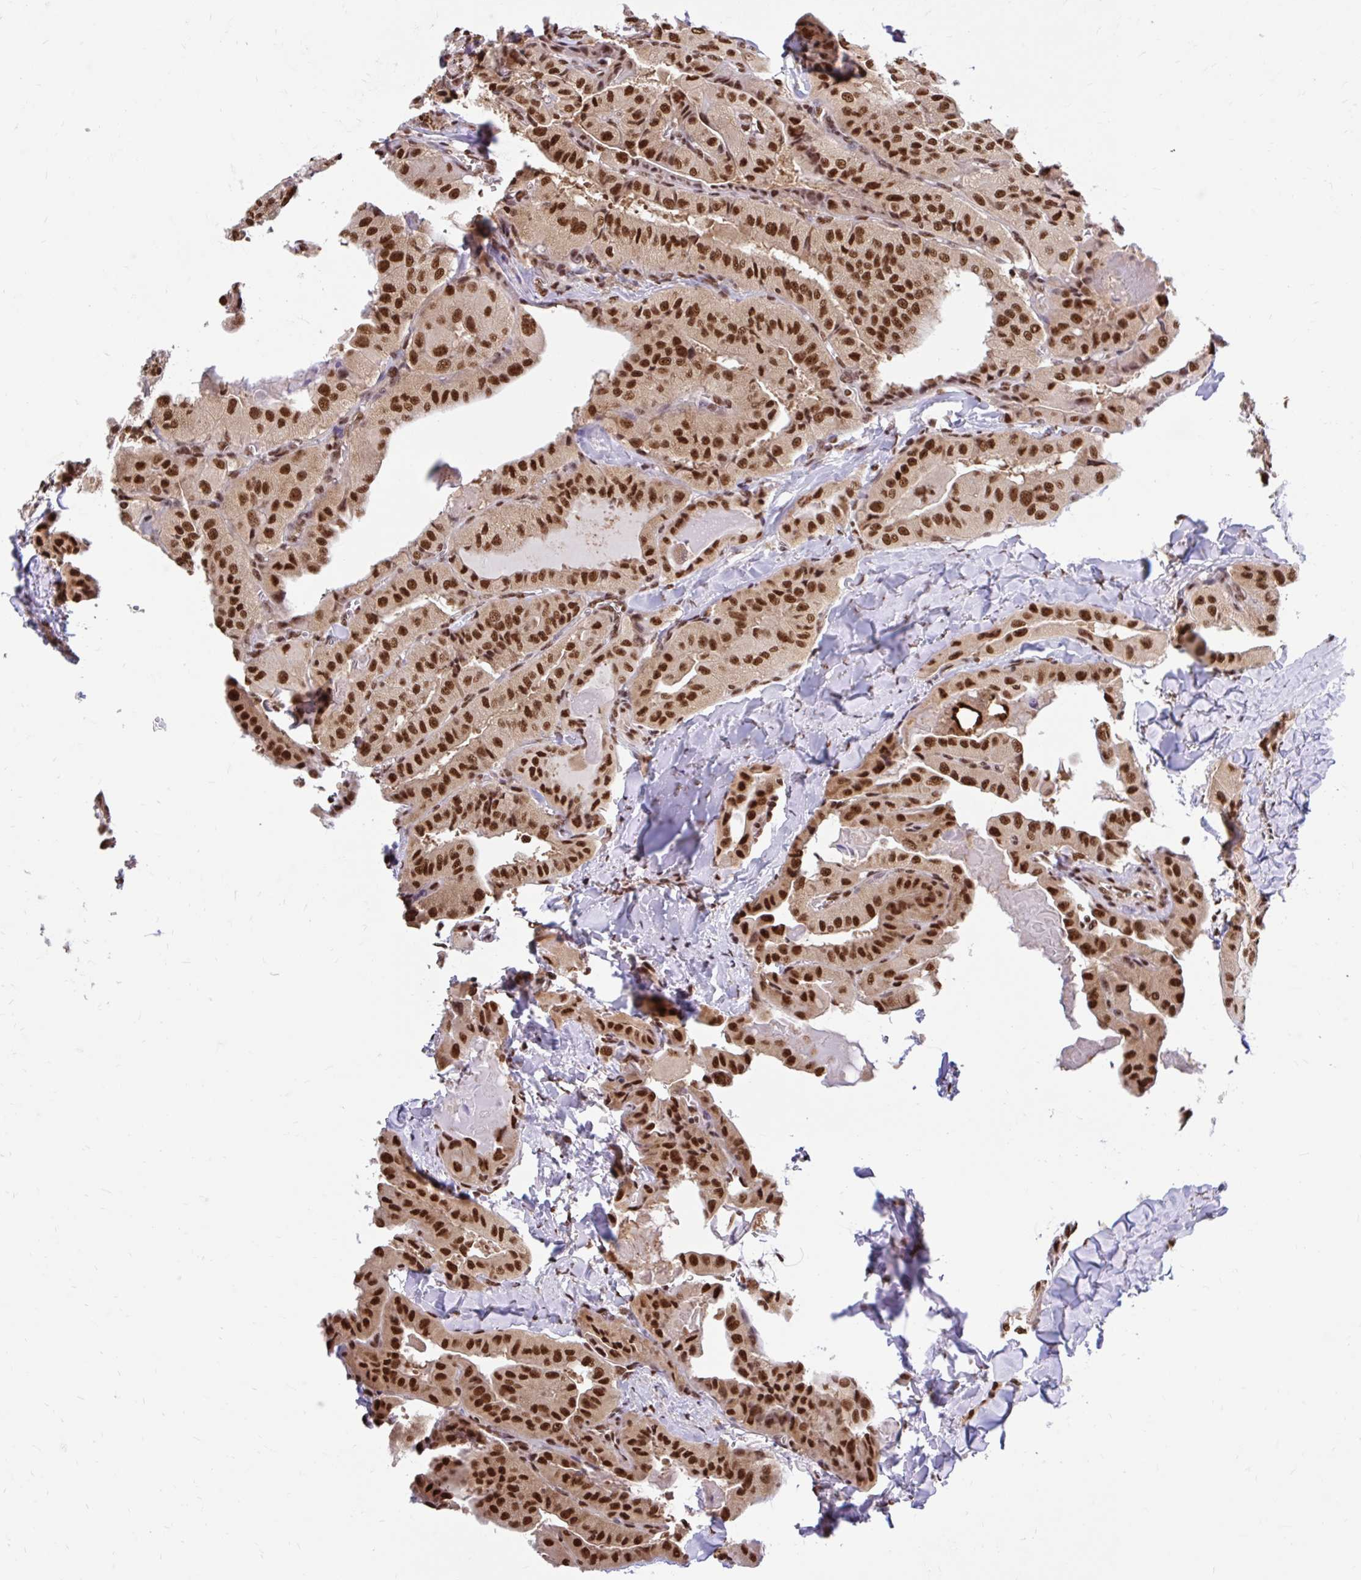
{"staining": {"intensity": "strong", "quantity": ">75%", "location": "nuclear"}, "tissue": "thyroid cancer", "cell_type": "Tumor cells", "image_type": "cancer", "snomed": [{"axis": "morphology", "description": "Normal tissue, NOS"}, {"axis": "morphology", "description": "Papillary adenocarcinoma, NOS"}, {"axis": "topography", "description": "Thyroid gland"}], "caption": "Thyroid cancer (papillary adenocarcinoma) stained for a protein (brown) demonstrates strong nuclear positive positivity in about >75% of tumor cells.", "gene": "ABCA9", "patient": {"sex": "female", "age": 59}}